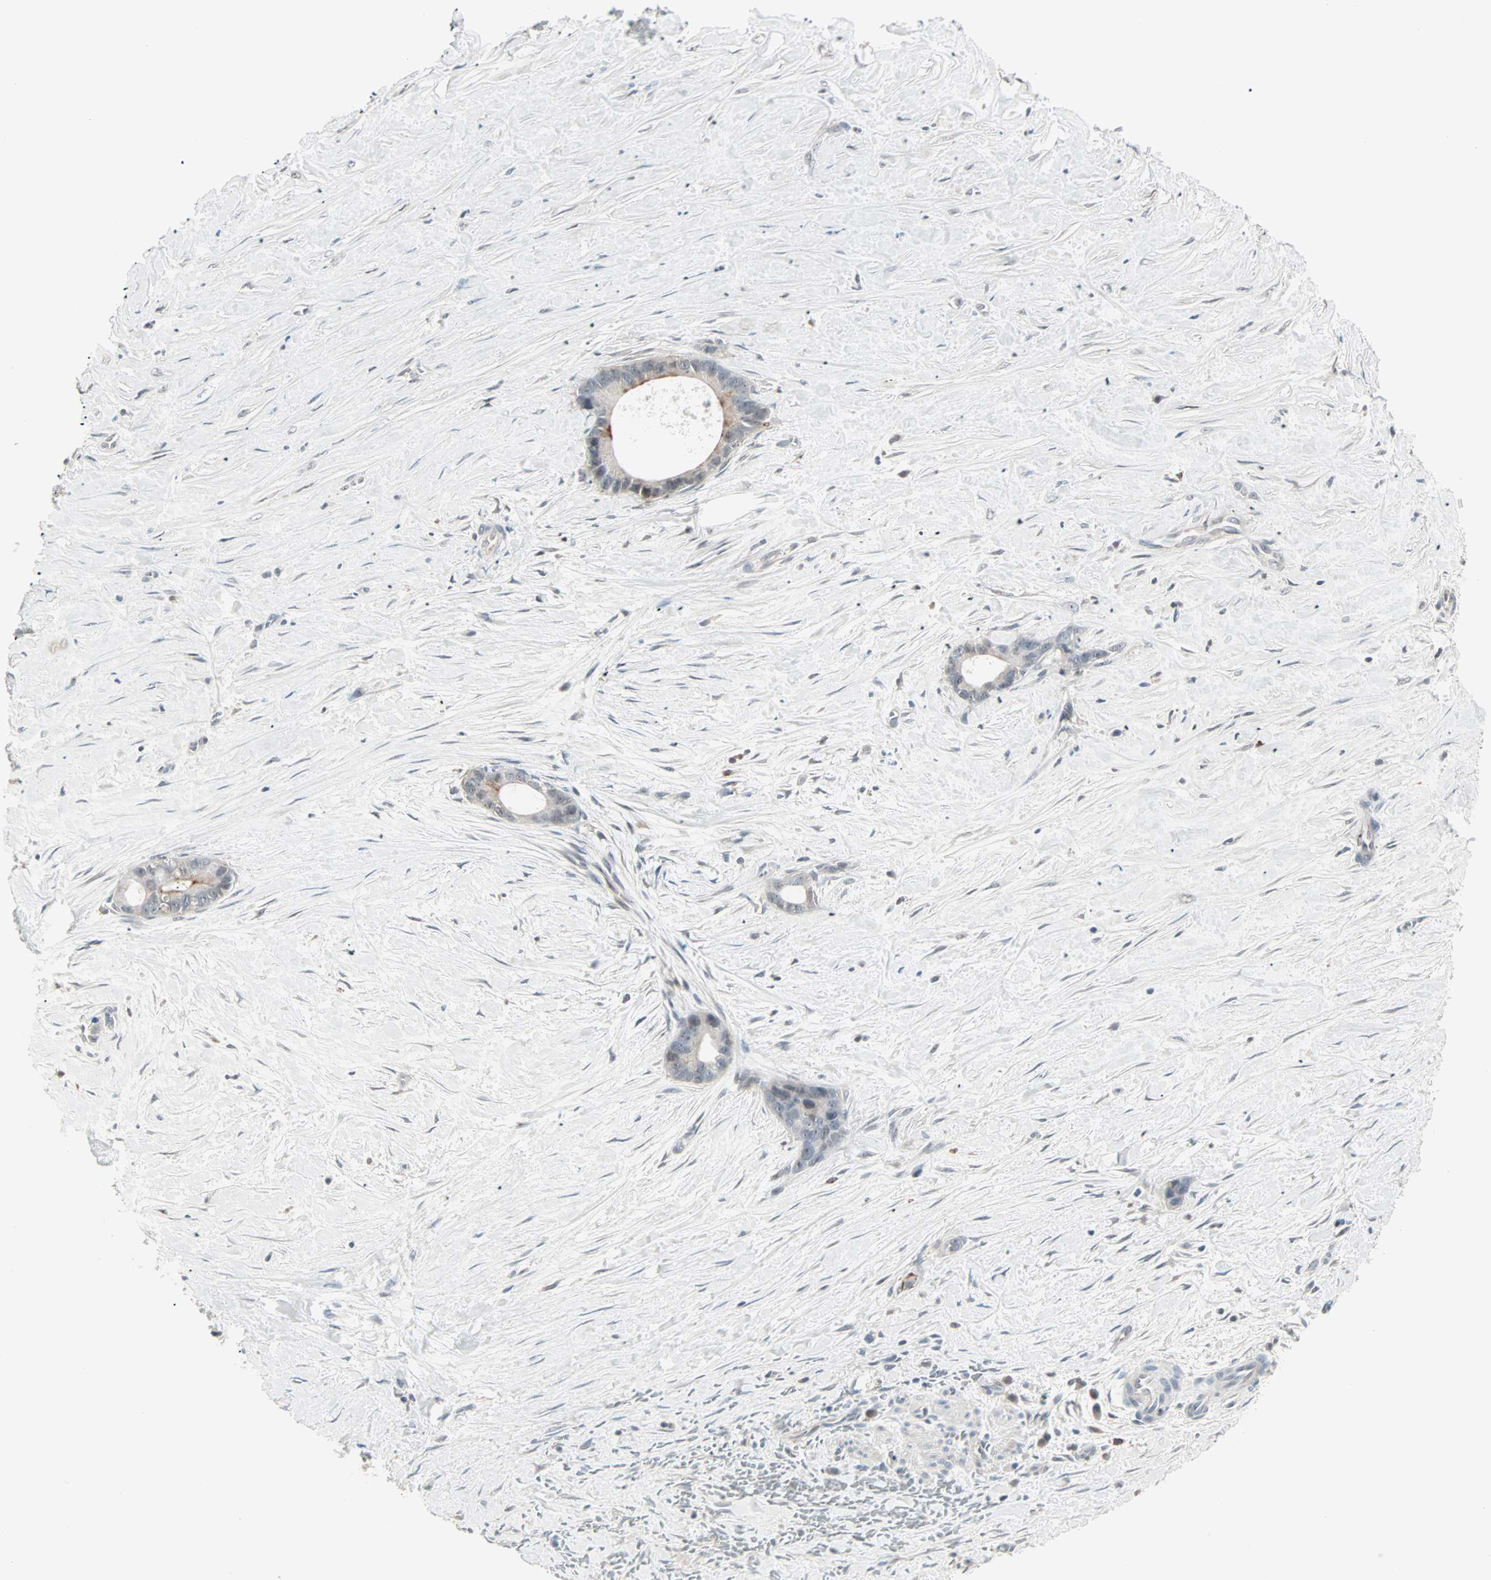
{"staining": {"intensity": "moderate", "quantity": ">75%", "location": "cytoplasmic/membranous"}, "tissue": "liver cancer", "cell_type": "Tumor cells", "image_type": "cancer", "snomed": [{"axis": "morphology", "description": "Cholangiocarcinoma"}, {"axis": "topography", "description": "Liver"}], "caption": "Cholangiocarcinoma (liver) stained for a protein (brown) displays moderate cytoplasmic/membranous positive expression in about >75% of tumor cells.", "gene": "KDM4A", "patient": {"sex": "female", "age": 55}}